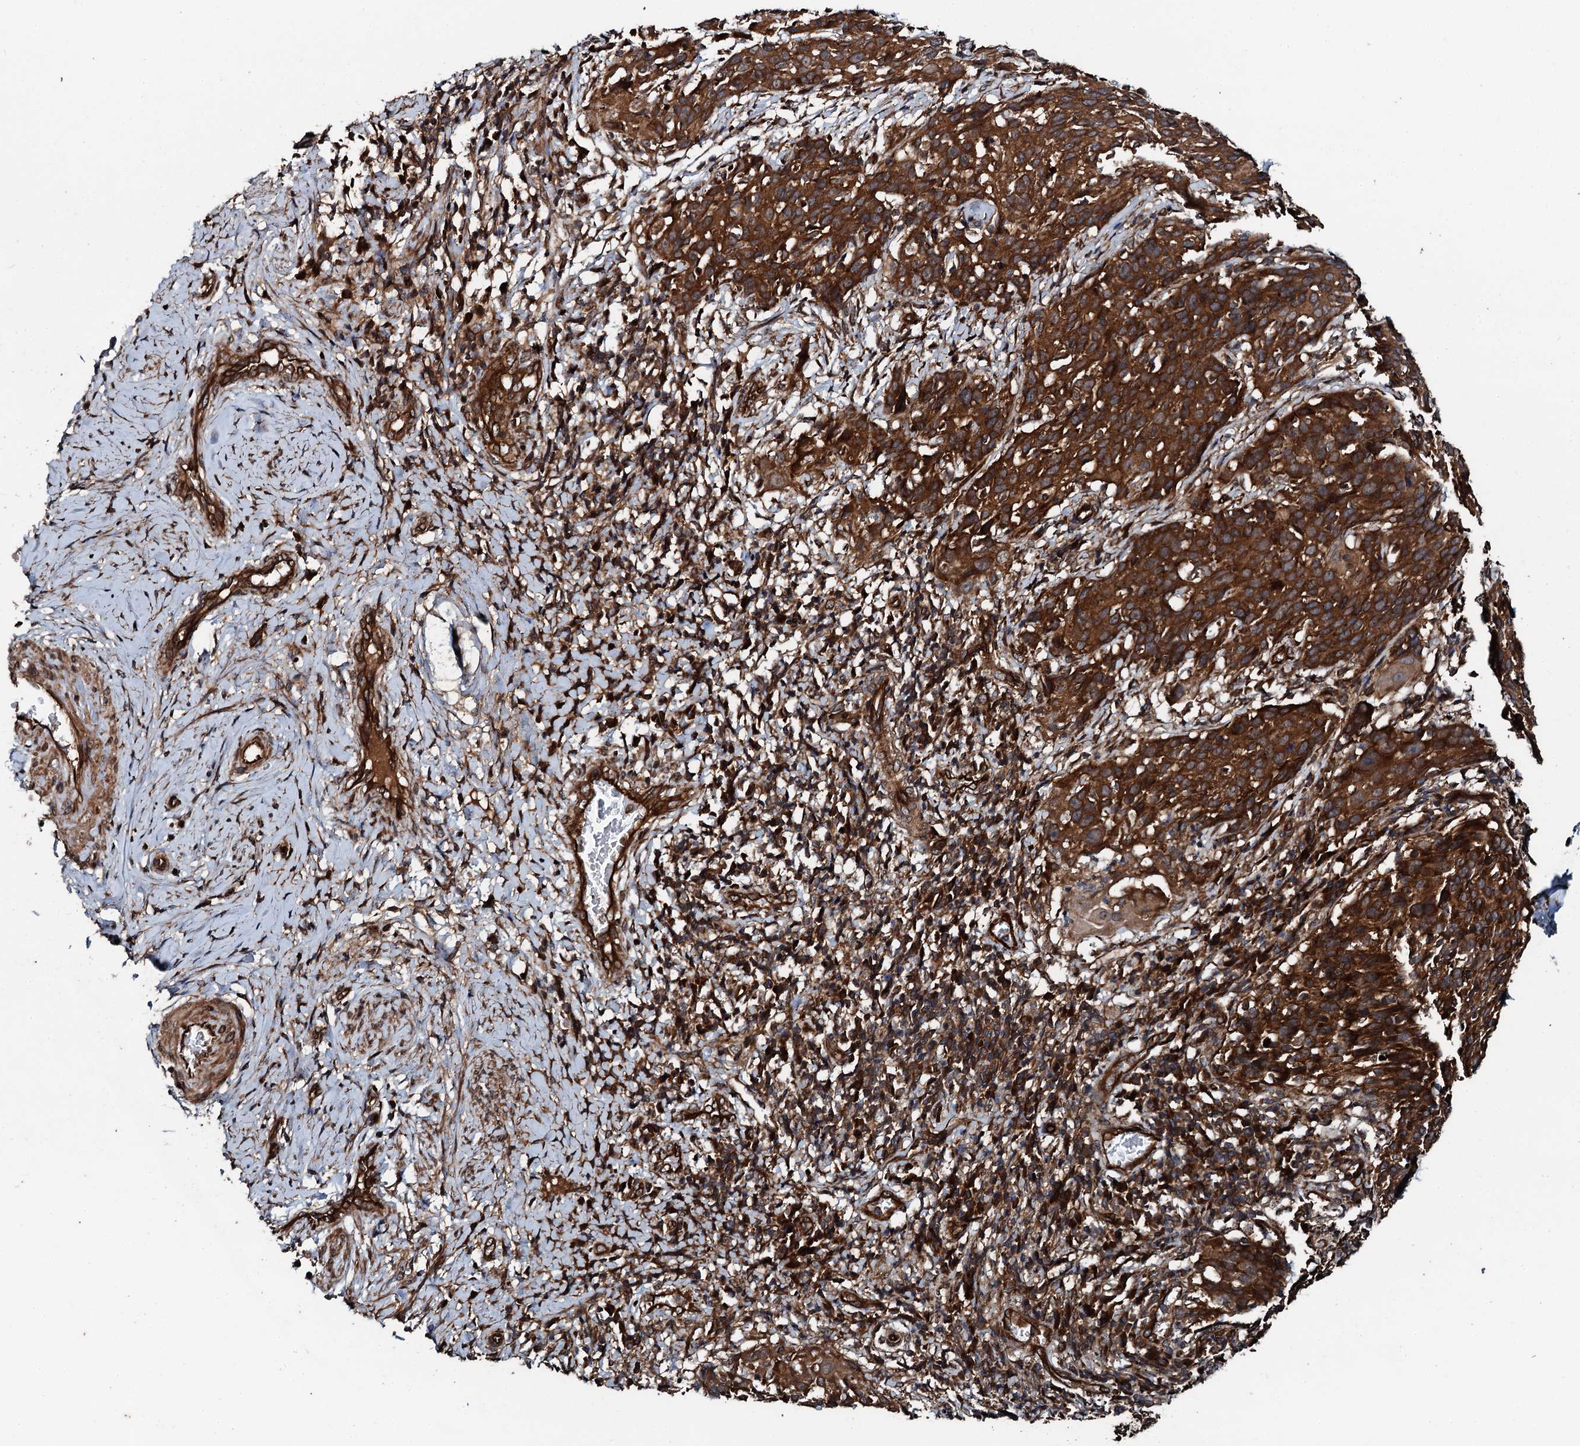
{"staining": {"intensity": "strong", "quantity": ">75%", "location": "cytoplasmic/membranous"}, "tissue": "cervical cancer", "cell_type": "Tumor cells", "image_type": "cancer", "snomed": [{"axis": "morphology", "description": "Squamous cell carcinoma, NOS"}, {"axis": "topography", "description": "Cervix"}], "caption": "Immunohistochemistry (IHC) image of cervical cancer stained for a protein (brown), which demonstrates high levels of strong cytoplasmic/membranous positivity in about >75% of tumor cells.", "gene": "FLYWCH1", "patient": {"sex": "female", "age": 50}}